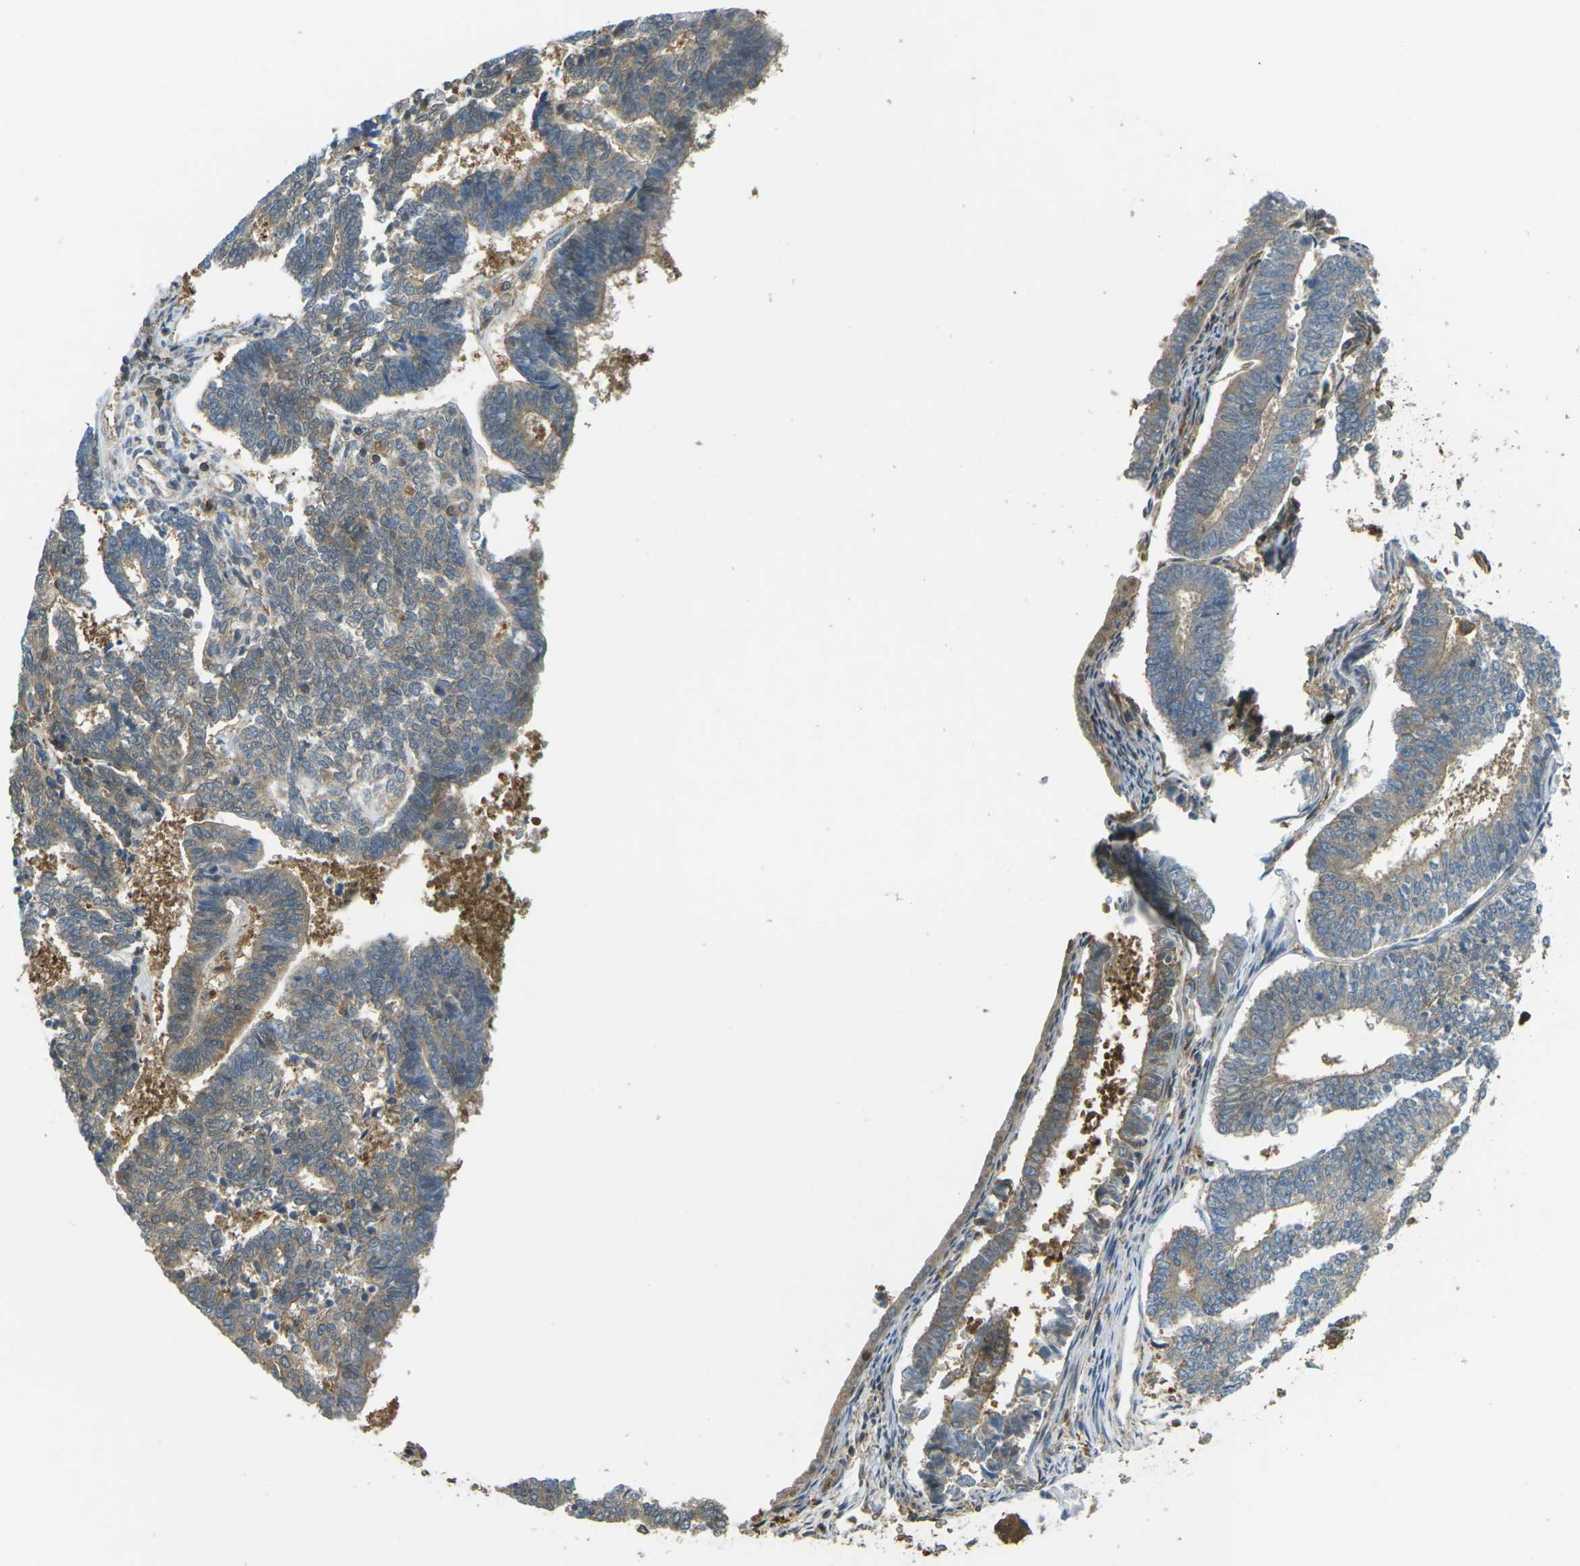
{"staining": {"intensity": "weak", "quantity": ">75%", "location": "cytoplasmic/membranous"}, "tissue": "endometrial cancer", "cell_type": "Tumor cells", "image_type": "cancer", "snomed": [{"axis": "morphology", "description": "Adenocarcinoma, NOS"}, {"axis": "topography", "description": "Endometrium"}], "caption": "Tumor cells reveal weak cytoplasmic/membranous staining in approximately >75% of cells in adenocarcinoma (endometrial). (DAB (3,3'-diaminobenzidine) IHC with brightfield microscopy, high magnification).", "gene": "PIEZO2", "patient": {"sex": "female", "age": 70}}